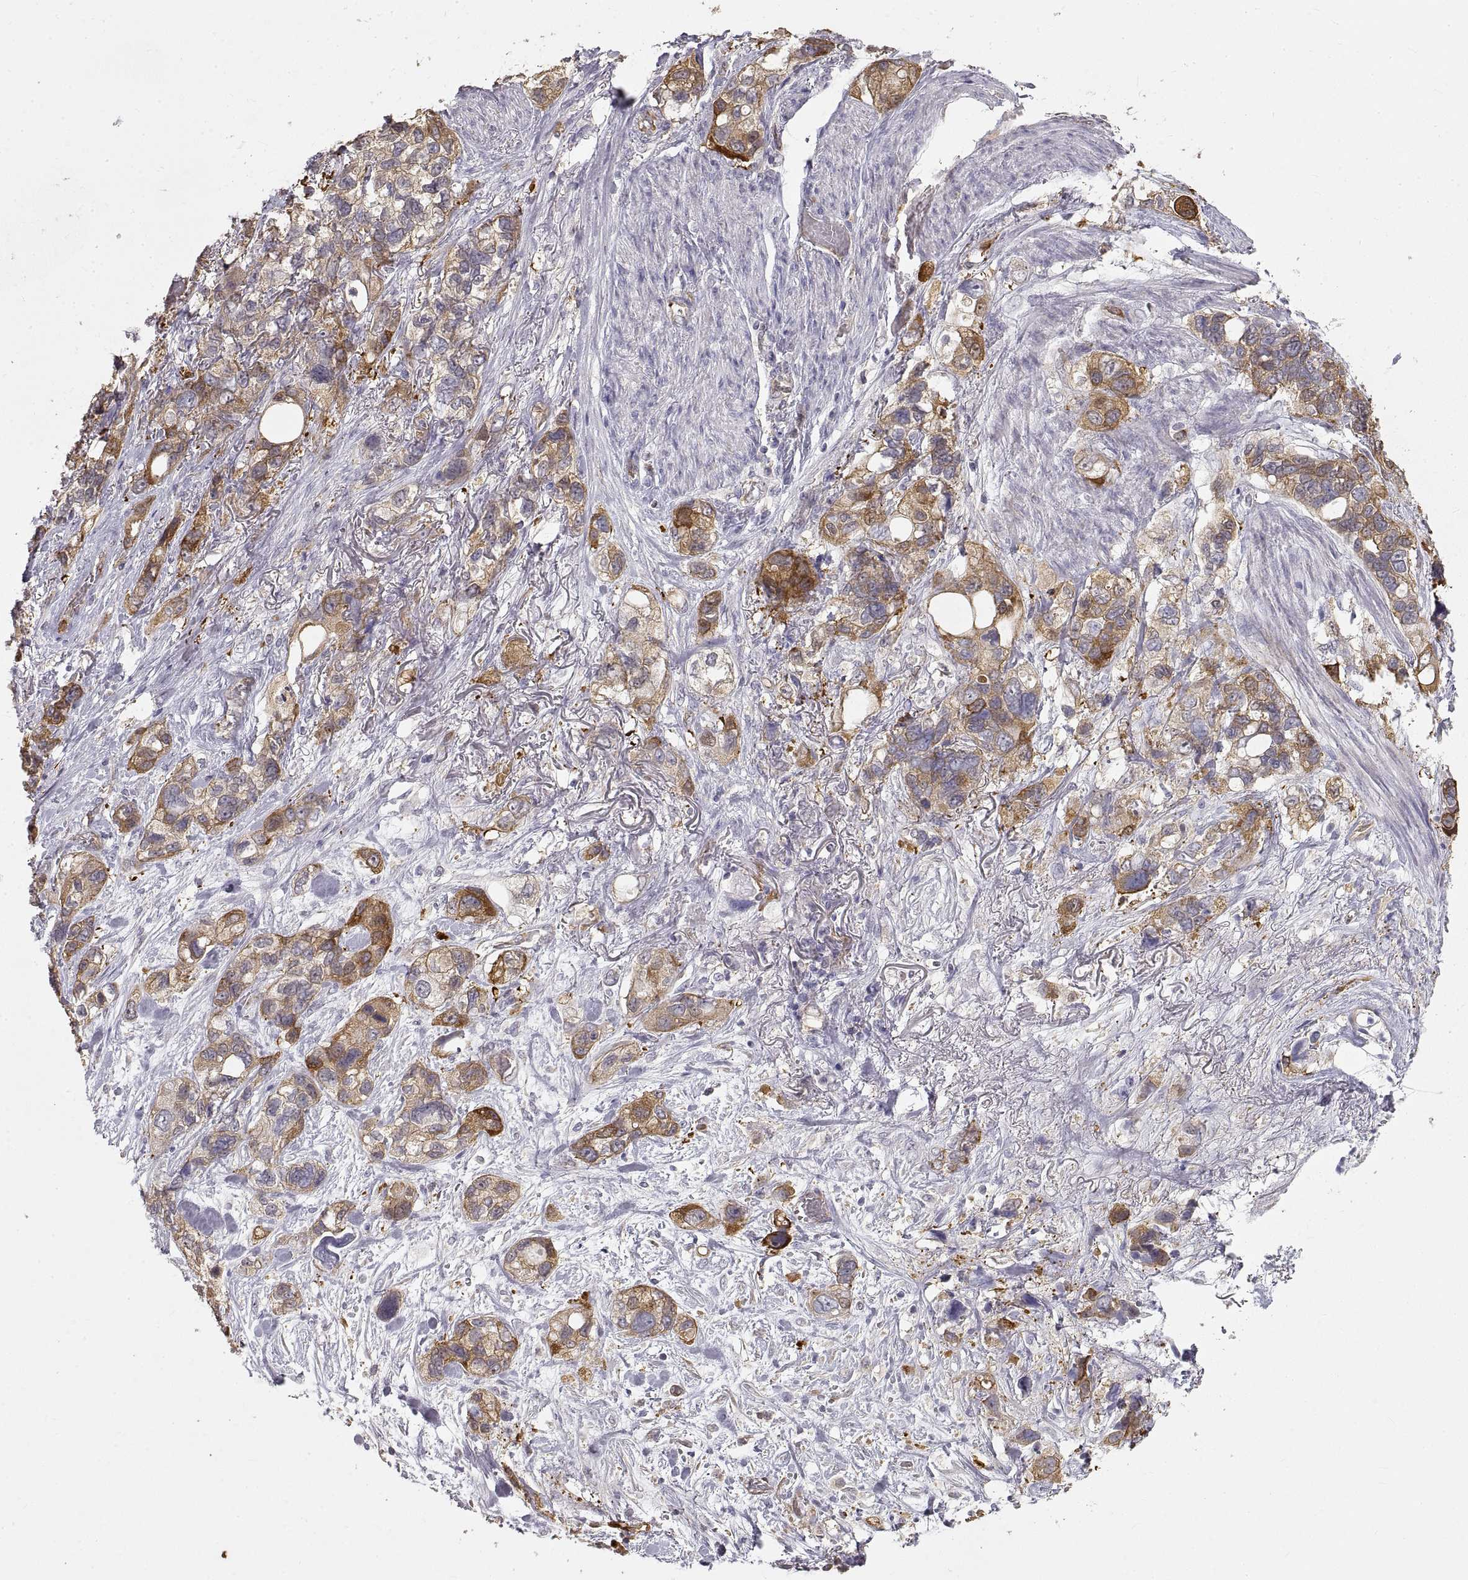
{"staining": {"intensity": "moderate", "quantity": "<25%", "location": "cytoplasmic/membranous"}, "tissue": "stomach cancer", "cell_type": "Tumor cells", "image_type": "cancer", "snomed": [{"axis": "morphology", "description": "Adenocarcinoma, NOS"}, {"axis": "topography", "description": "Stomach, upper"}], "caption": "Human stomach cancer stained for a protein (brown) exhibits moderate cytoplasmic/membranous positive expression in about <25% of tumor cells.", "gene": "HSP90AB1", "patient": {"sex": "female", "age": 81}}